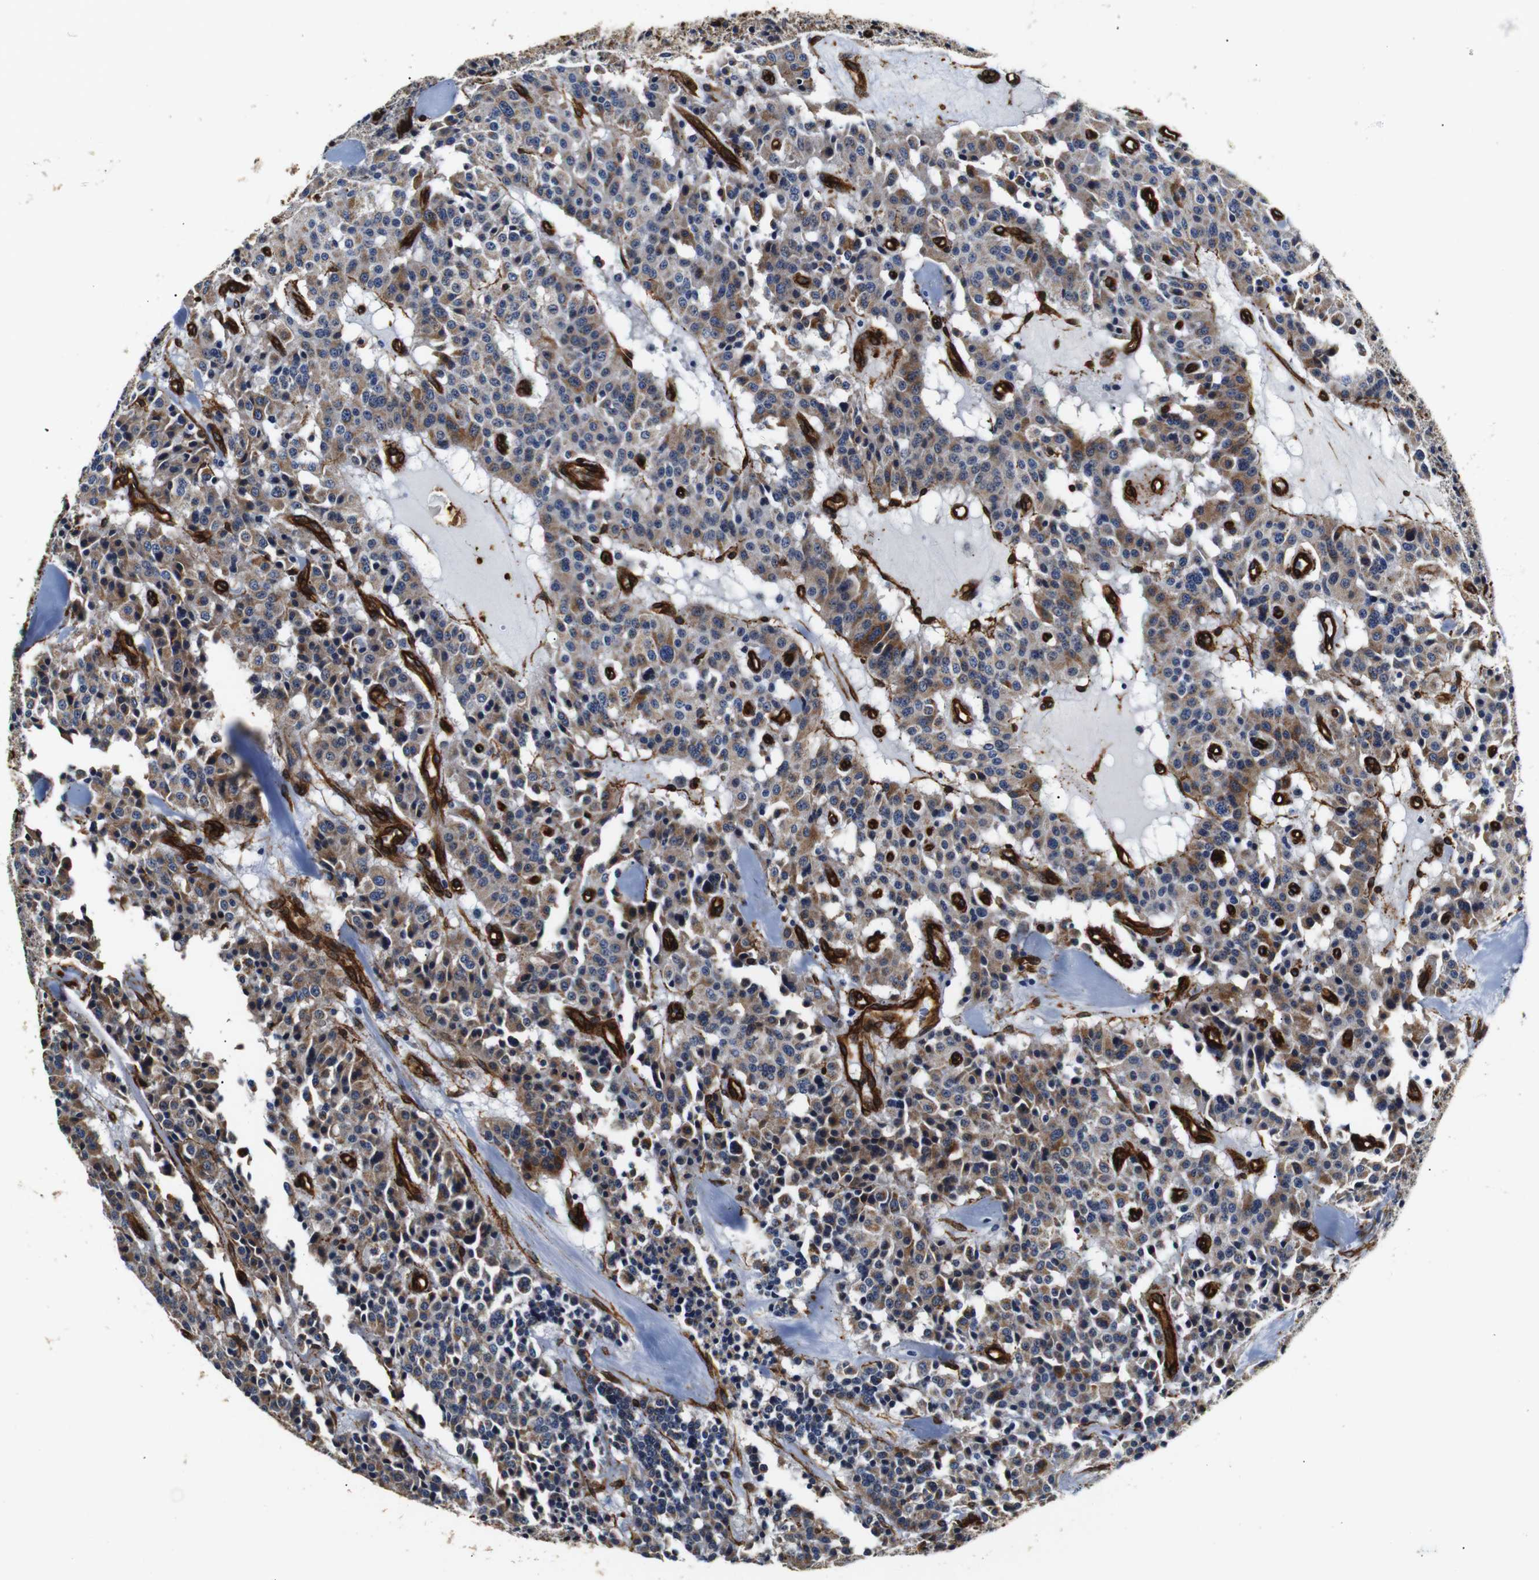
{"staining": {"intensity": "moderate", "quantity": ">75%", "location": "cytoplasmic/membranous"}, "tissue": "carcinoid", "cell_type": "Tumor cells", "image_type": "cancer", "snomed": [{"axis": "morphology", "description": "Carcinoid, malignant, NOS"}, {"axis": "topography", "description": "Lung"}], "caption": "Moderate cytoplasmic/membranous protein expression is seen in approximately >75% of tumor cells in carcinoid.", "gene": "CAV2", "patient": {"sex": "male", "age": 30}}